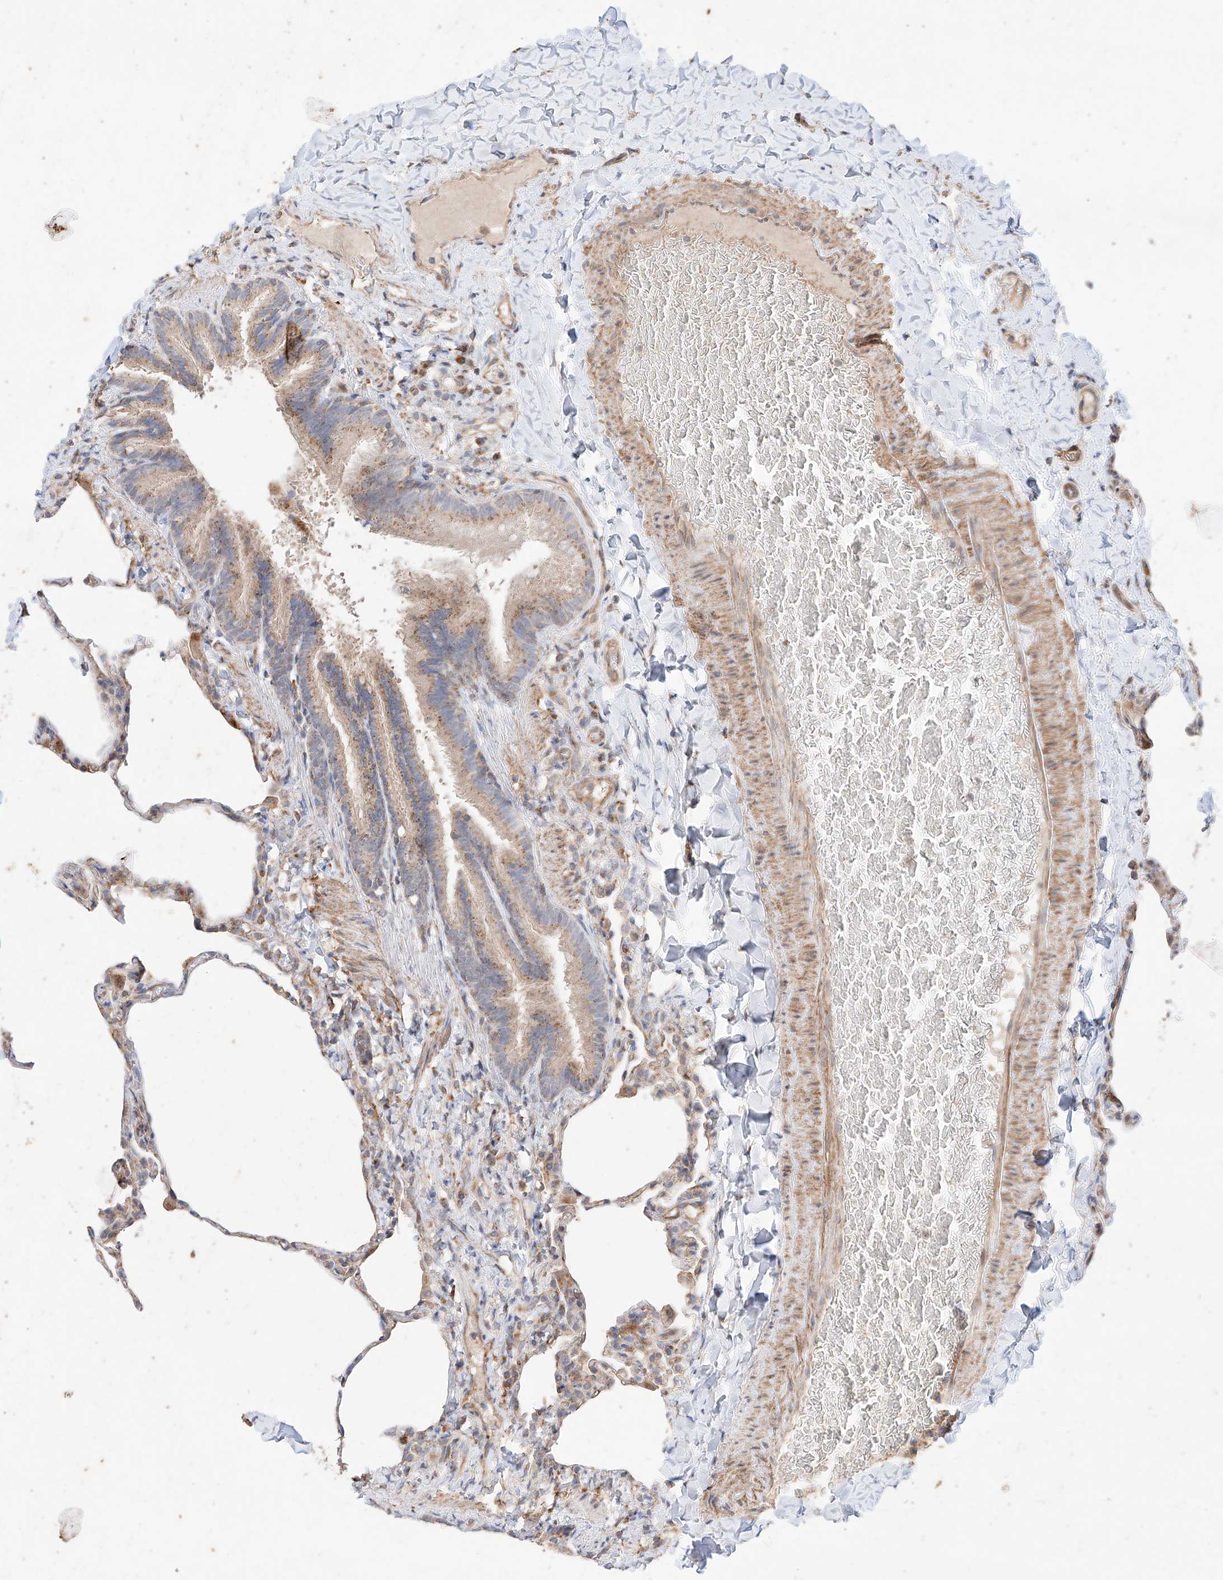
{"staining": {"intensity": "weak", "quantity": "25%-75%", "location": "cytoplasmic/membranous"}, "tissue": "lung", "cell_type": "Alveolar cells", "image_type": "normal", "snomed": [{"axis": "morphology", "description": "Normal tissue, NOS"}, {"axis": "topography", "description": "Lung"}], "caption": "Protein analysis of normal lung reveals weak cytoplasmic/membranous expression in about 25%-75% of alveolar cells.", "gene": "MOSPD1", "patient": {"sex": "male", "age": 20}}